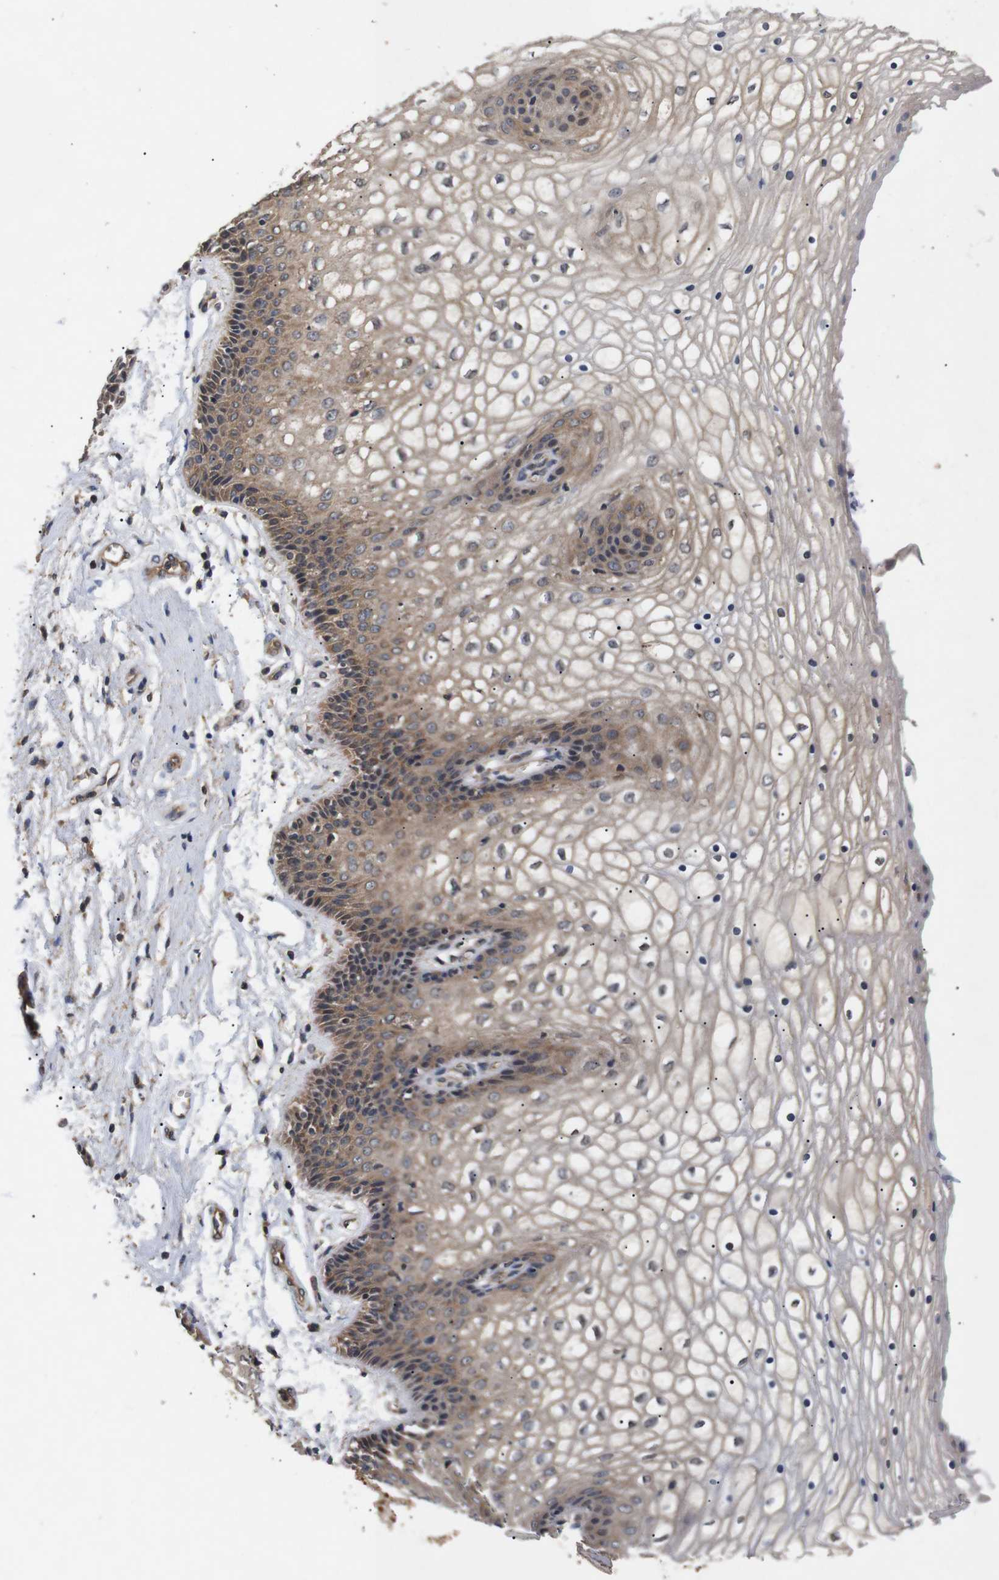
{"staining": {"intensity": "moderate", "quantity": "25%-75%", "location": "cytoplasmic/membranous"}, "tissue": "vagina", "cell_type": "Squamous epithelial cells", "image_type": "normal", "snomed": [{"axis": "morphology", "description": "Normal tissue, NOS"}, {"axis": "topography", "description": "Vagina"}], "caption": "There is medium levels of moderate cytoplasmic/membranous positivity in squamous epithelial cells of unremarkable vagina, as demonstrated by immunohistochemical staining (brown color).", "gene": "DDR1", "patient": {"sex": "female", "age": 34}}